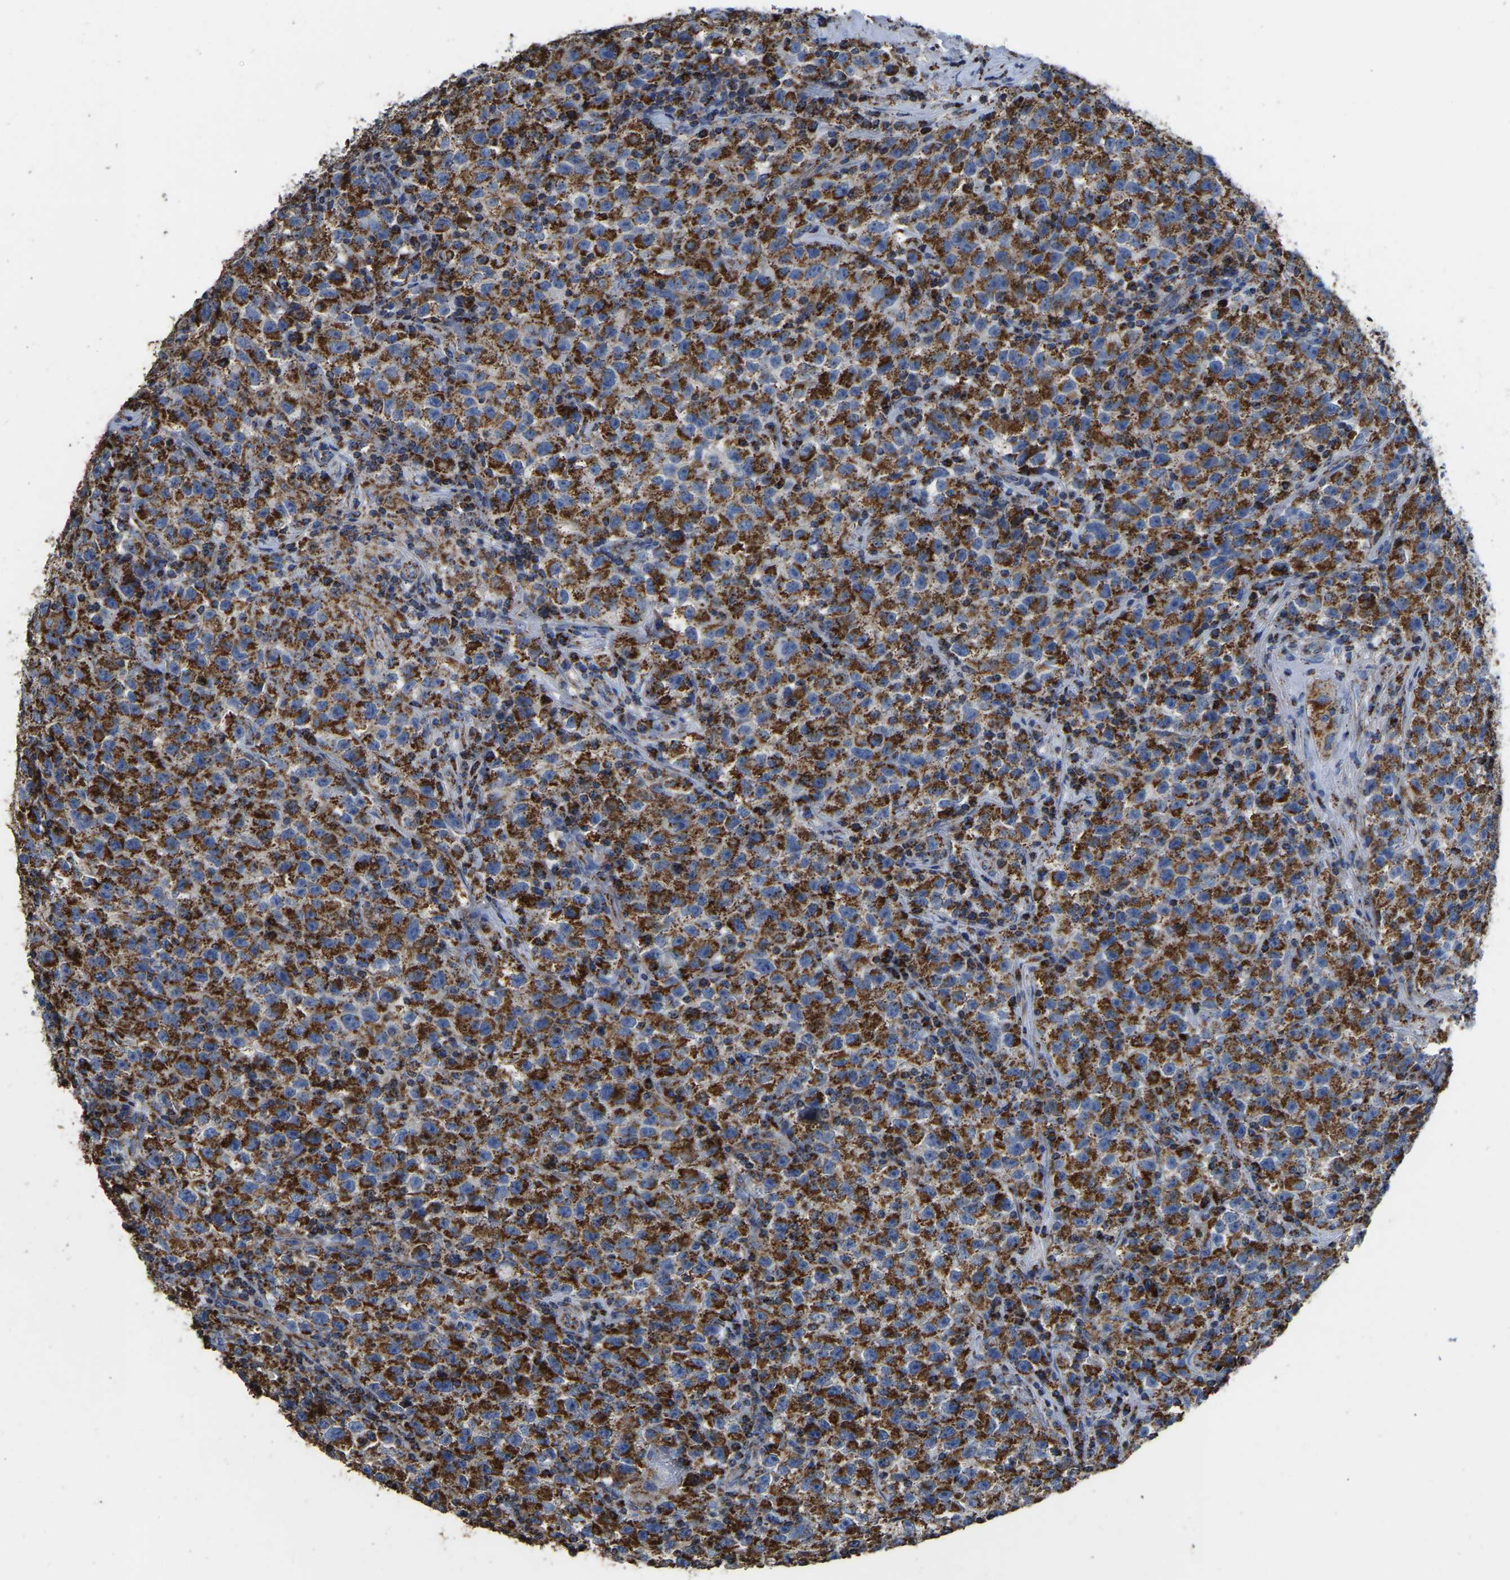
{"staining": {"intensity": "strong", "quantity": ">75%", "location": "cytoplasmic/membranous"}, "tissue": "testis cancer", "cell_type": "Tumor cells", "image_type": "cancer", "snomed": [{"axis": "morphology", "description": "Seminoma, NOS"}, {"axis": "topography", "description": "Testis"}], "caption": "Human seminoma (testis) stained with a protein marker shows strong staining in tumor cells.", "gene": "ETFA", "patient": {"sex": "male", "age": 22}}